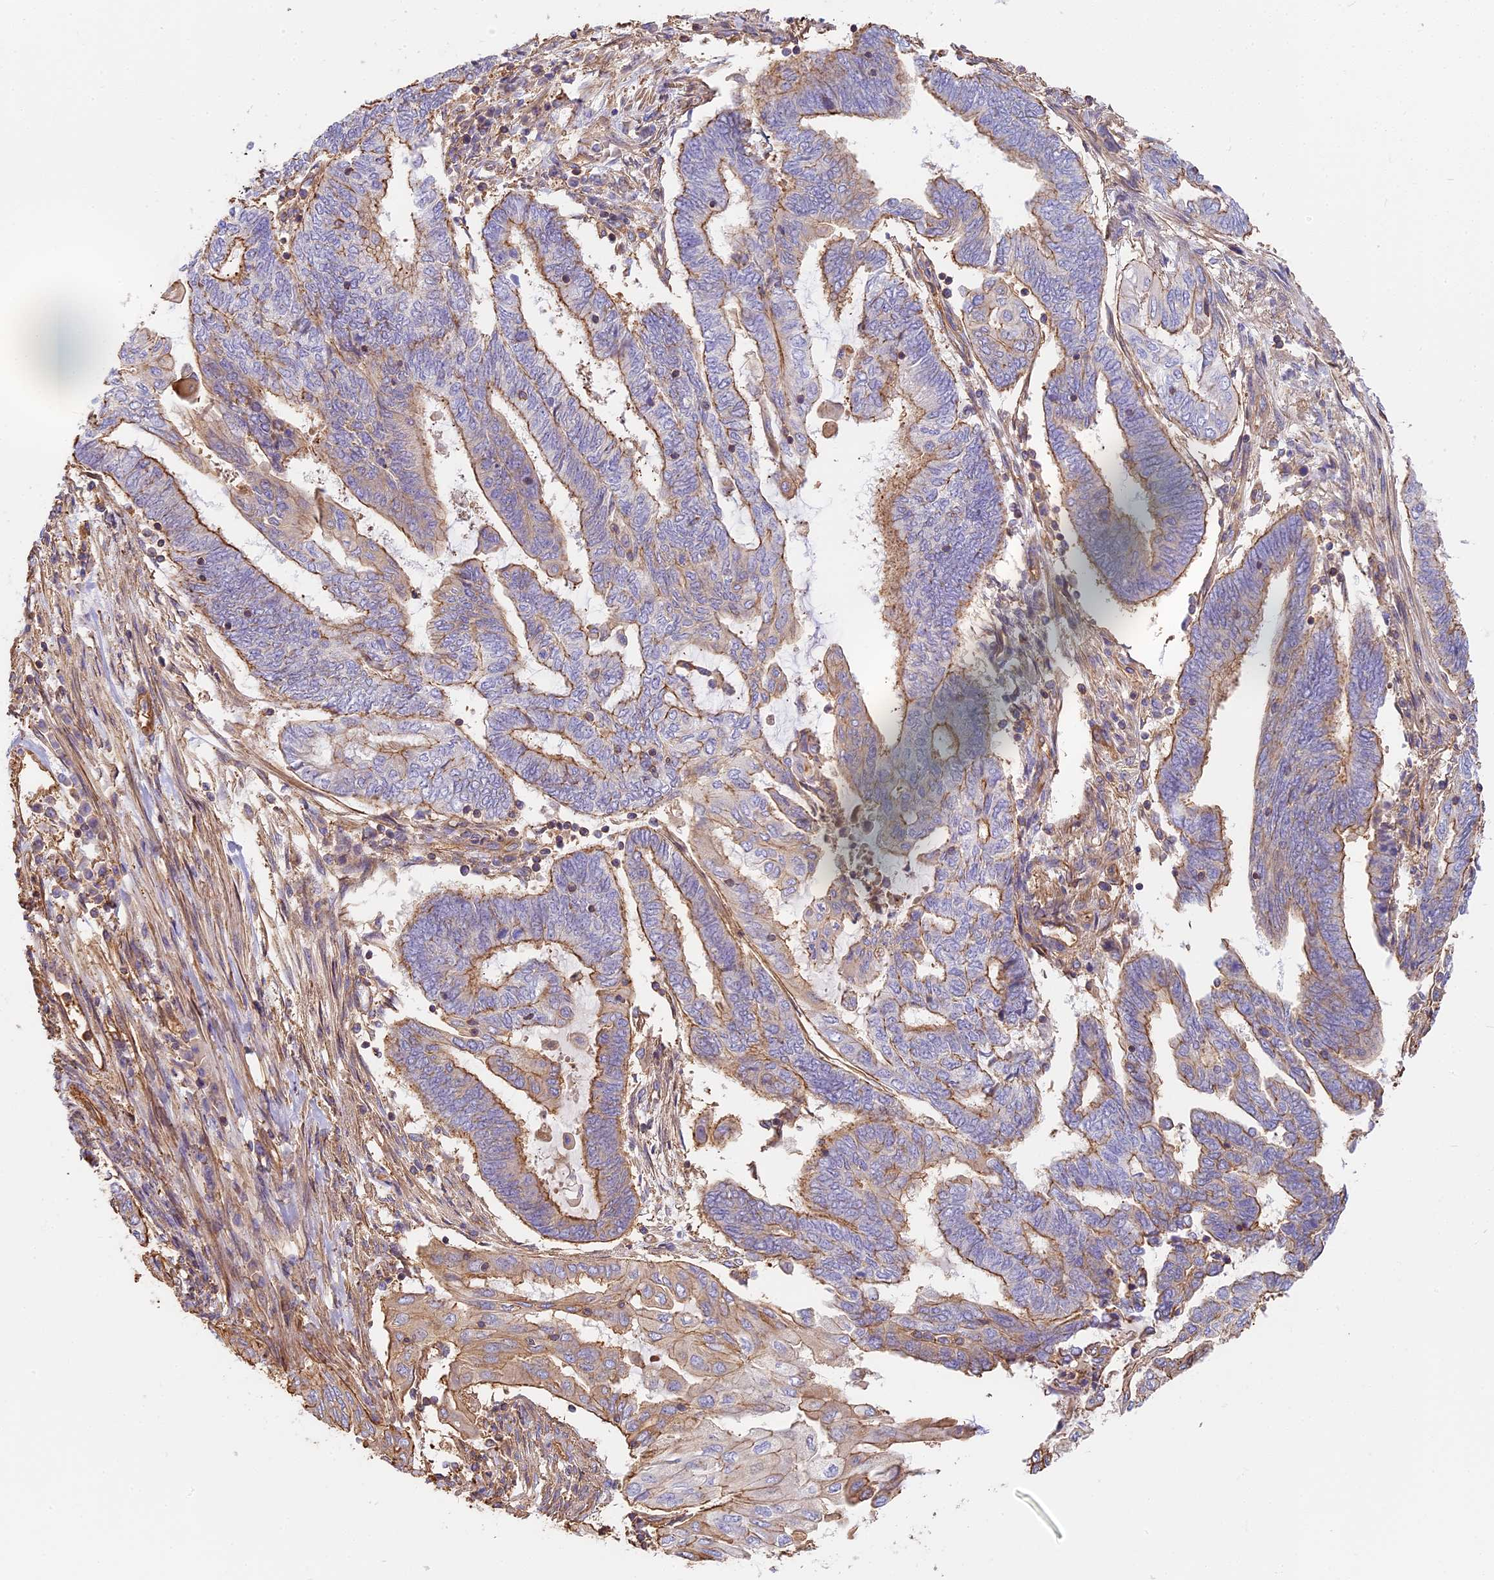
{"staining": {"intensity": "moderate", "quantity": "25%-75%", "location": "cytoplasmic/membranous"}, "tissue": "endometrial cancer", "cell_type": "Tumor cells", "image_type": "cancer", "snomed": [{"axis": "morphology", "description": "Adenocarcinoma, NOS"}, {"axis": "topography", "description": "Uterus"}, {"axis": "topography", "description": "Endometrium"}], "caption": "Tumor cells demonstrate medium levels of moderate cytoplasmic/membranous positivity in approximately 25%-75% of cells in human adenocarcinoma (endometrial).", "gene": "VPS18", "patient": {"sex": "female", "age": 70}}